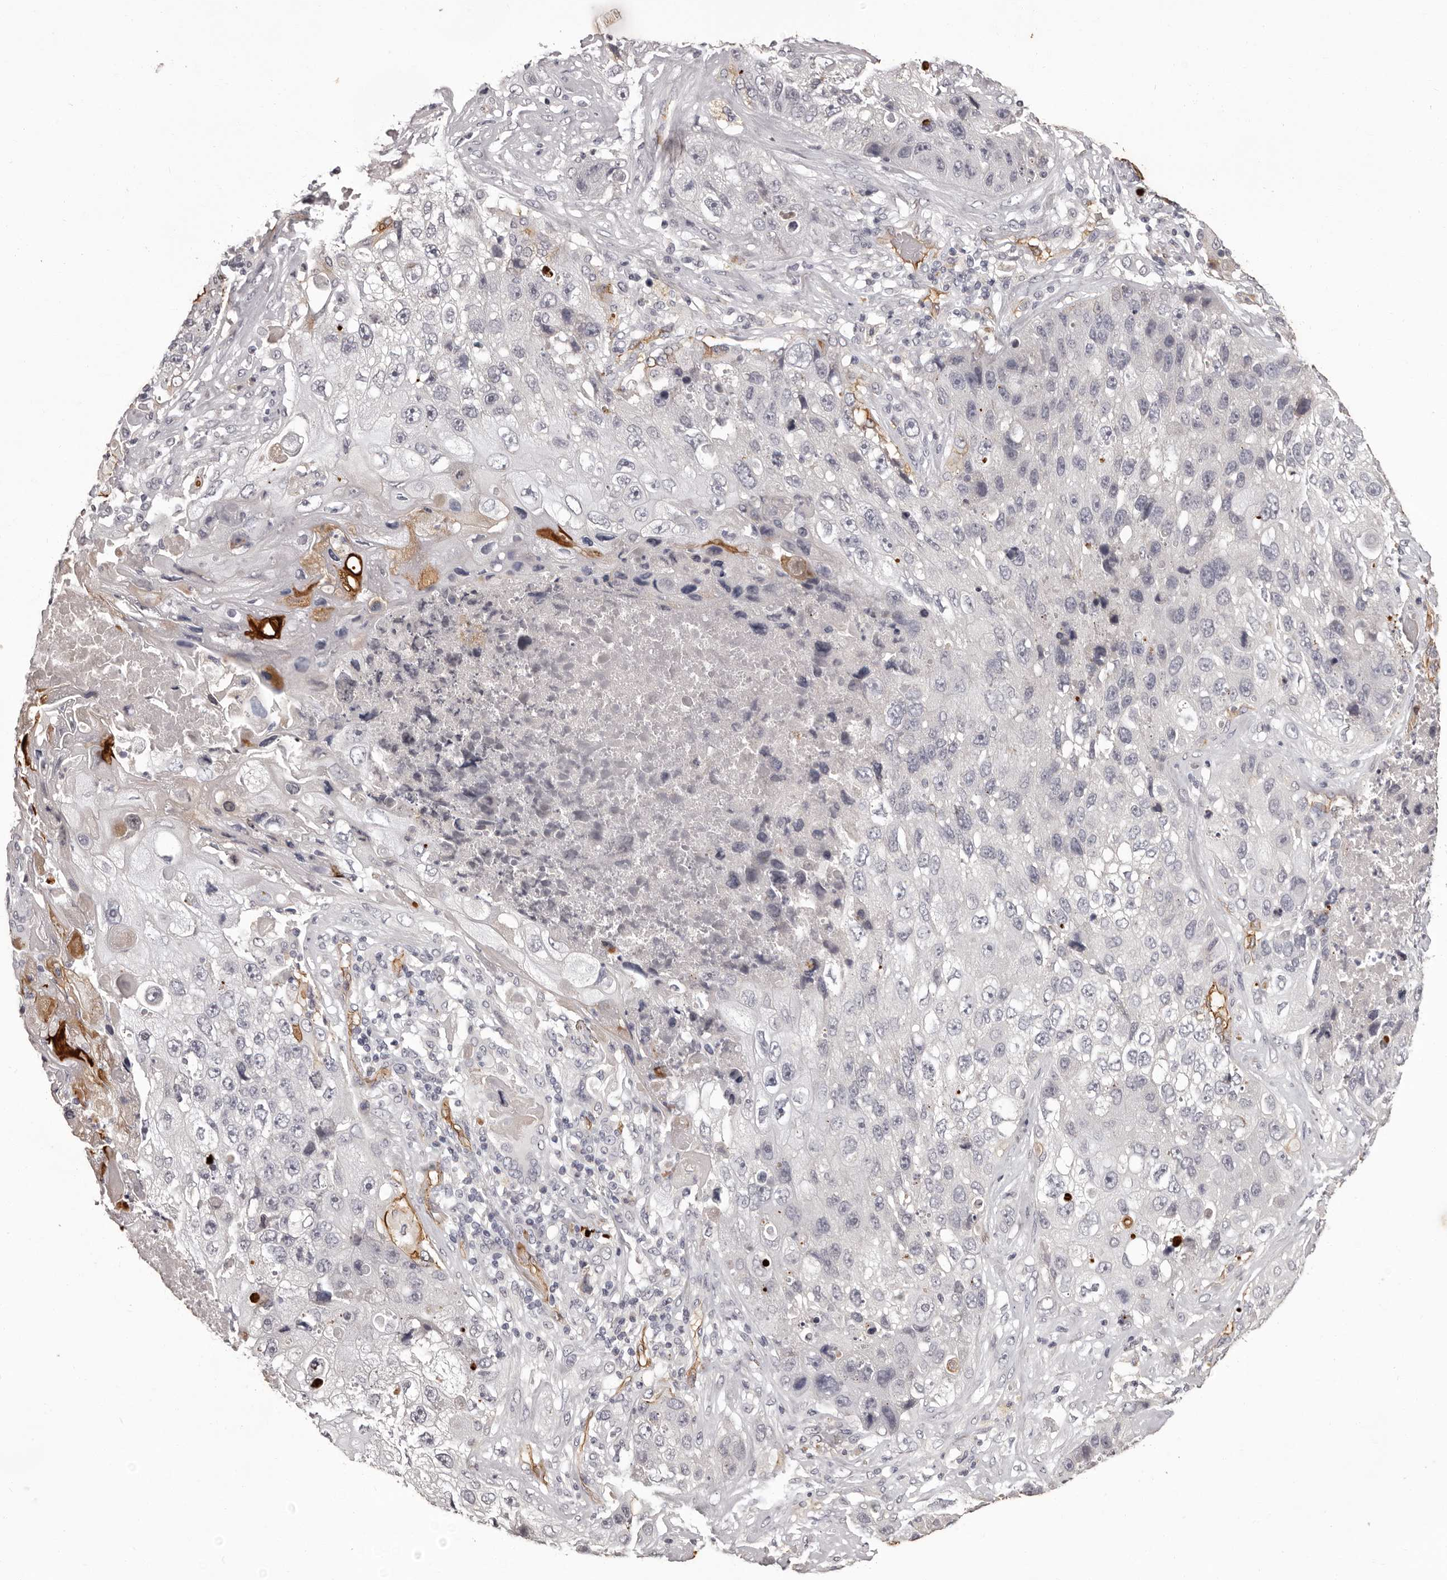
{"staining": {"intensity": "negative", "quantity": "none", "location": "none"}, "tissue": "lung cancer", "cell_type": "Tumor cells", "image_type": "cancer", "snomed": [{"axis": "morphology", "description": "Squamous cell carcinoma, NOS"}, {"axis": "topography", "description": "Lung"}], "caption": "This is an immunohistochemistry (IHC) photomicrograph of lung cancer (squamous cell carcinoma). There is no positivity in tumor cells.", "gene": "GPR78", "patient": {"sex": "male", "age": 61}}